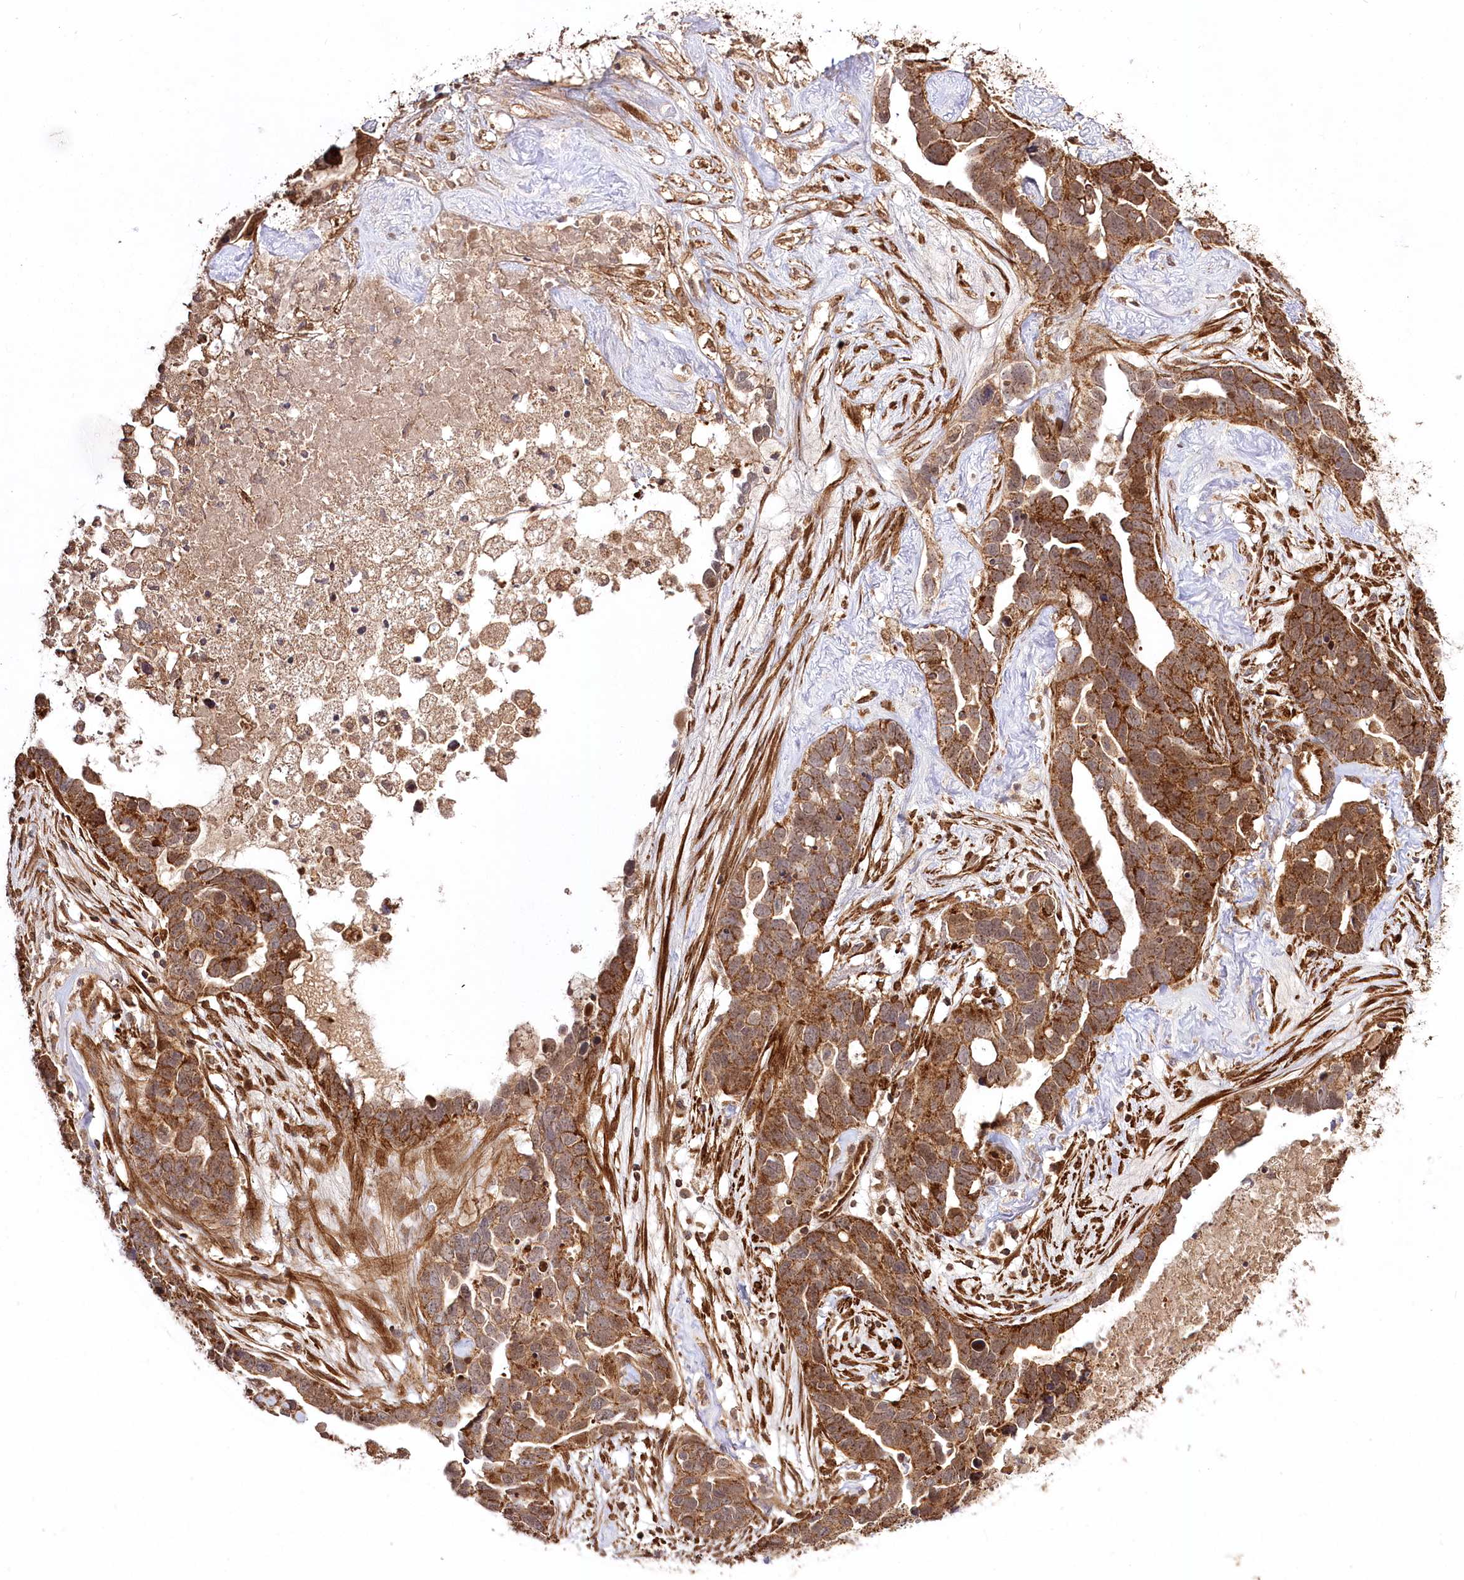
{"staining": {"intensity": "moderate", "quantity": ">75%", "location": "cytoplasmic/membranous"}, "tissue": "ovarian cancer", "cell_type": "Tumor cells", "image_type": "cancer", "snomed": [{"axis": "morphology", "description": "Cystadenocarcinoma, serous, NOS"}, {"axis": "topography", "description": "Ovary"}], "caption": "Ovarian serous cystadenocarcinoma stained with DAB (3,3'-diaminobenzidine) immunohistochemistry (IHC) shows medium levels of moderate cytoplasmic/membranous staining in approximately >75% of tumor cells. (IHC, brightfield microscopy, high magnification).", "gene": "REXO2", "patient": {"sex": "female", "age": 54}}